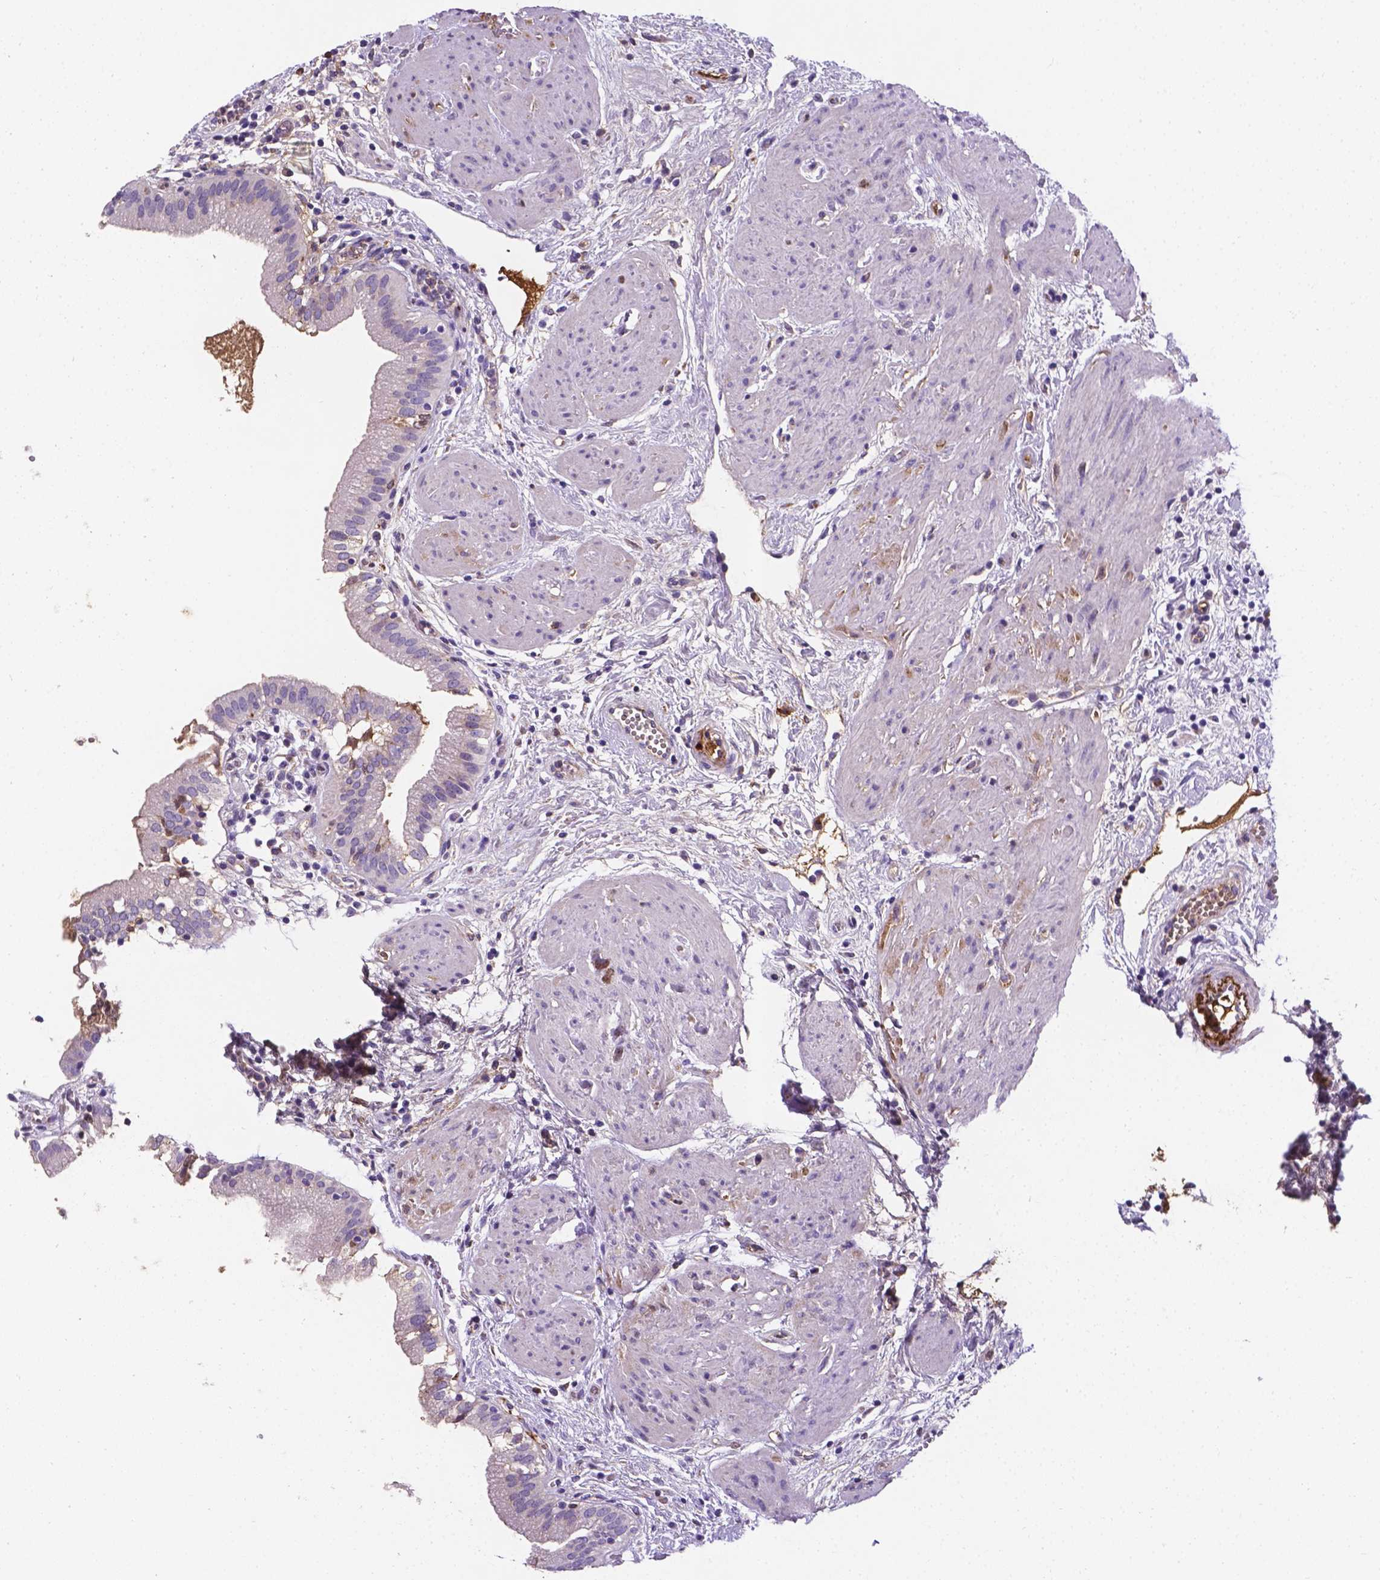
{"staining": {"intensity": "negative", "quantity": "none", "location": "none"}, "tissue": "gallbladder", "cell_type": "Glandular cells", "image_type": "normal", "snomed": [{"axis": "morphology", "description": "Normal tissue, NOS"}, {"axis": "topography", "description": "Gallbladder"}], "caption": "This histopathology image is of unremarkable gallbladder stained with immunohistochemistry (IHC) to label a protein in brown with the nuclei are counter-stained blue. There is no positivity in glandular cells.", "gene": "APOE", "patient": {"sex": "female", "age": 65}}